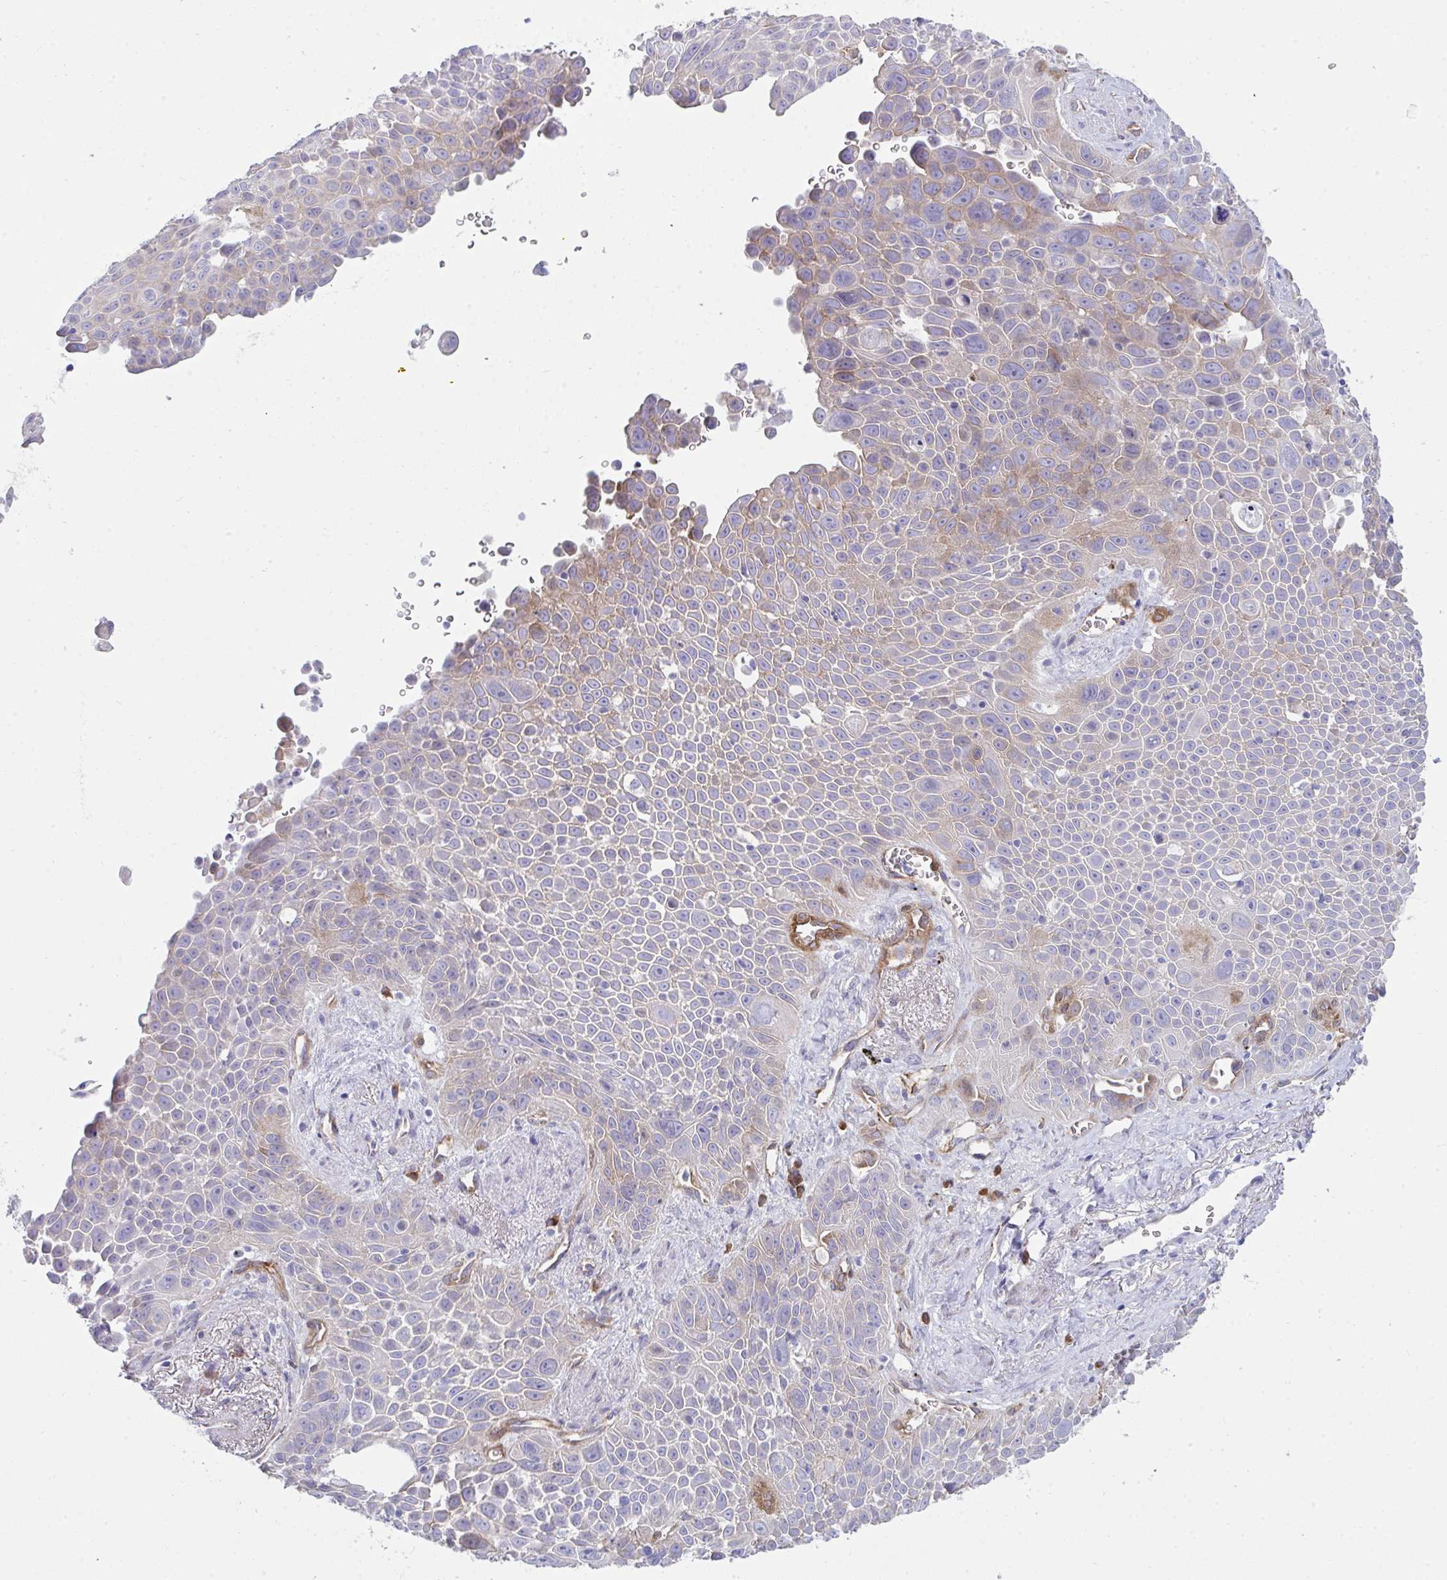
{"staining": {"intensity": "moderate", "quantity": "25%-75%", "location": "cytoplasmic/membranous"}, "tissue": "lung cancer", "cell_type": "Tumor cells", "image_type": "cancer", "snomed": [{"axis": "morphology", "description": "Squamous cell carcinoma, NOS"}, {"axis": "morphology", "description": "Squamous cell carcinoma, metastatic, NOS"}, {"axis": "topography", "description": "Lymph node"}, {"axis": "topography", "description": "Lung"}], "caption": "This image shows IHC staining of lung cancer (metastatic squamous cell carcinoma), with medium moderate cytoplasmic/membranous staining in approximately 25%-75% of tumor cells.", "gene": "GAB1", "patient": {"sex": "female", "age": 62}}